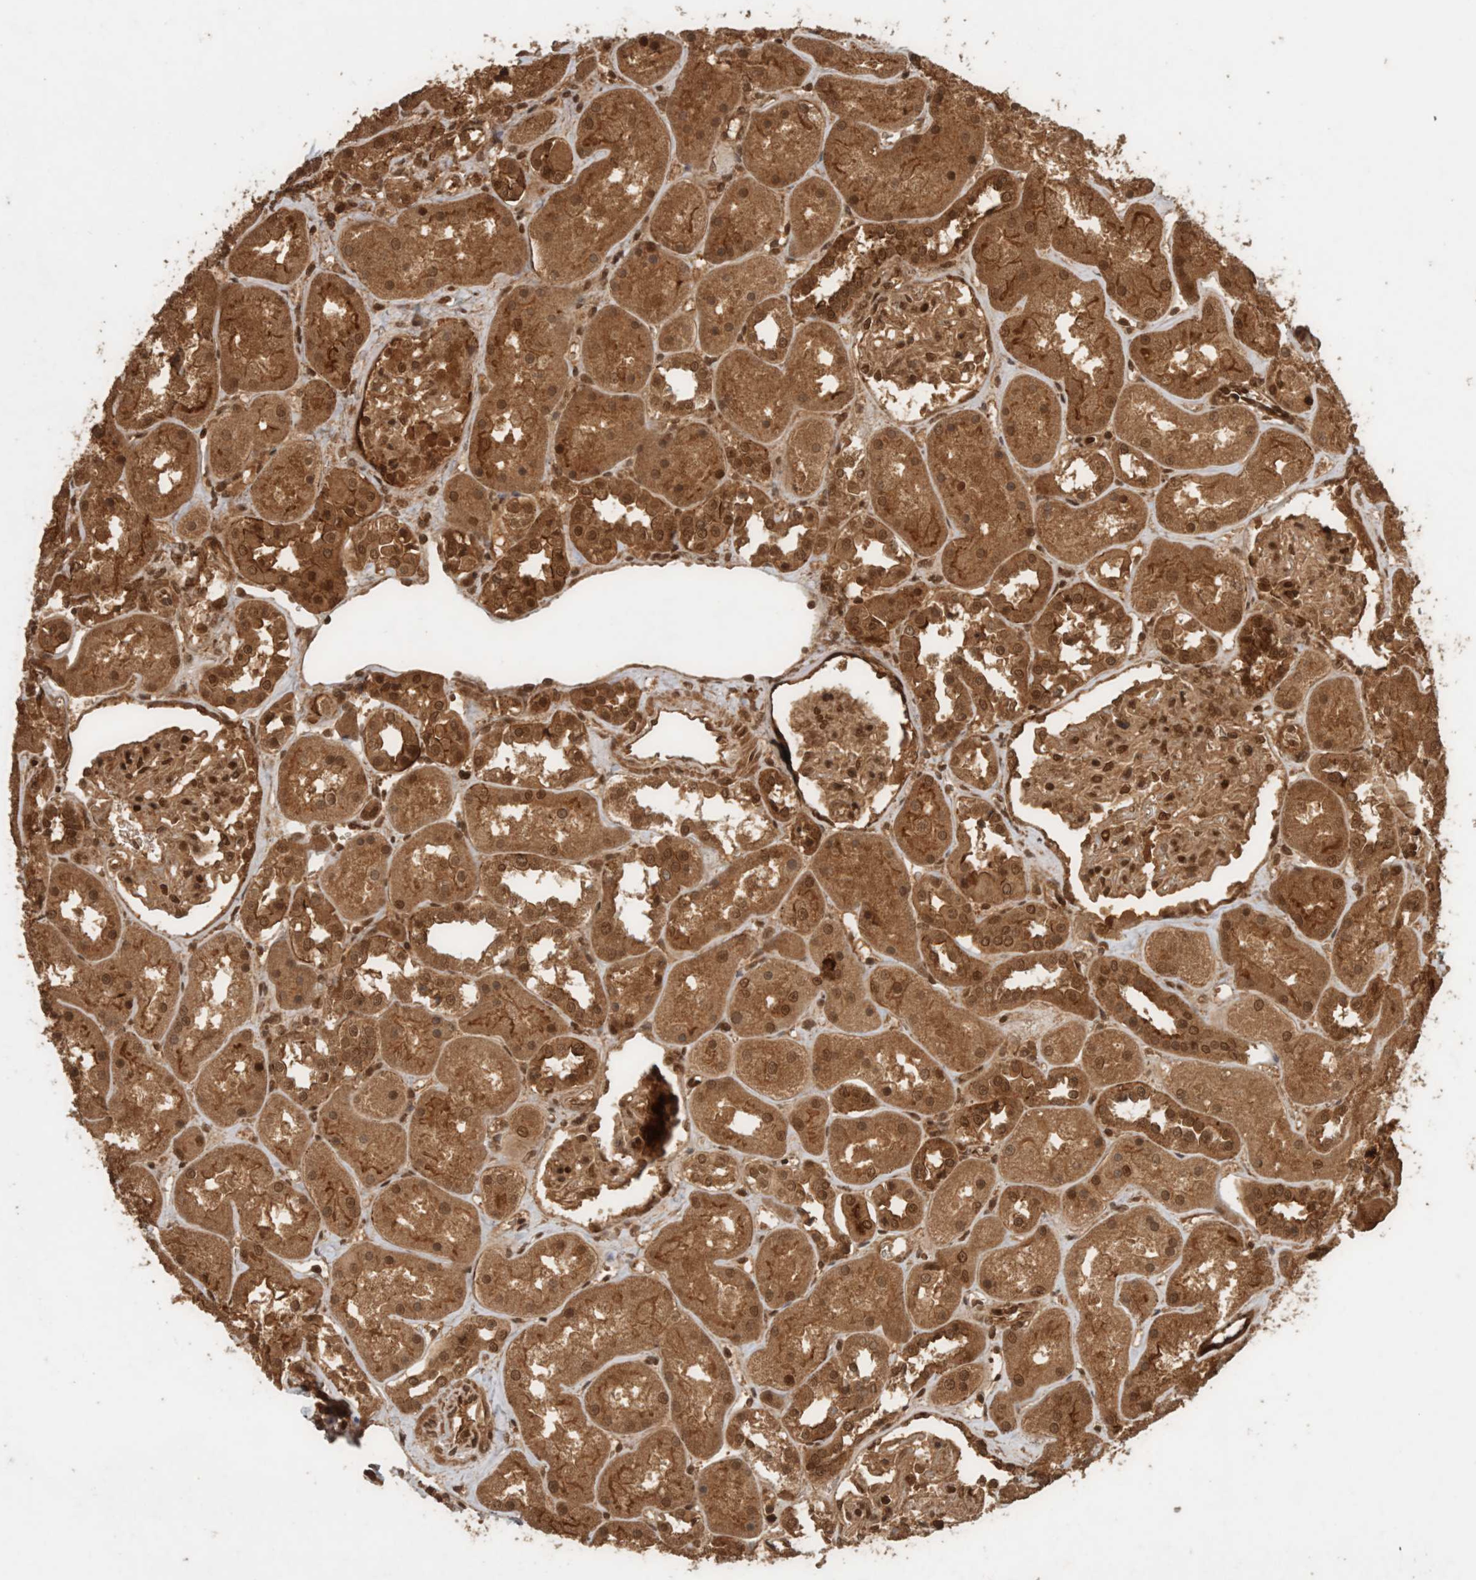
{"staining": {"intensity": "moderate", "quantity": ">75%", "location": "nuclear"}, "tissue": "kidney", "cell_type": "Cells in glomeruli", "image_type": "normal", "snomed": [{"axis": "morphology", "description": "Normal tissue, NOS"}, {"axis": "topography", "description": "Kidney"}], "caption": "High-magnification brightfield microscopy of benign kidney stained with DAB (brown) and counterstained with hematoxylin (blue). cells in glomeruli exhibit moderate nuclear staining is present in approximately>75% of cells. The staining was performed using DAB (3,3'-diaminobenzidine) to visualize the protein expression in brown, while the nuclei were stained in blue with hematoxylin (Magnification: 20x).", "gene": "CNTROB", "patient": {"sex": "male", "age": 70}}